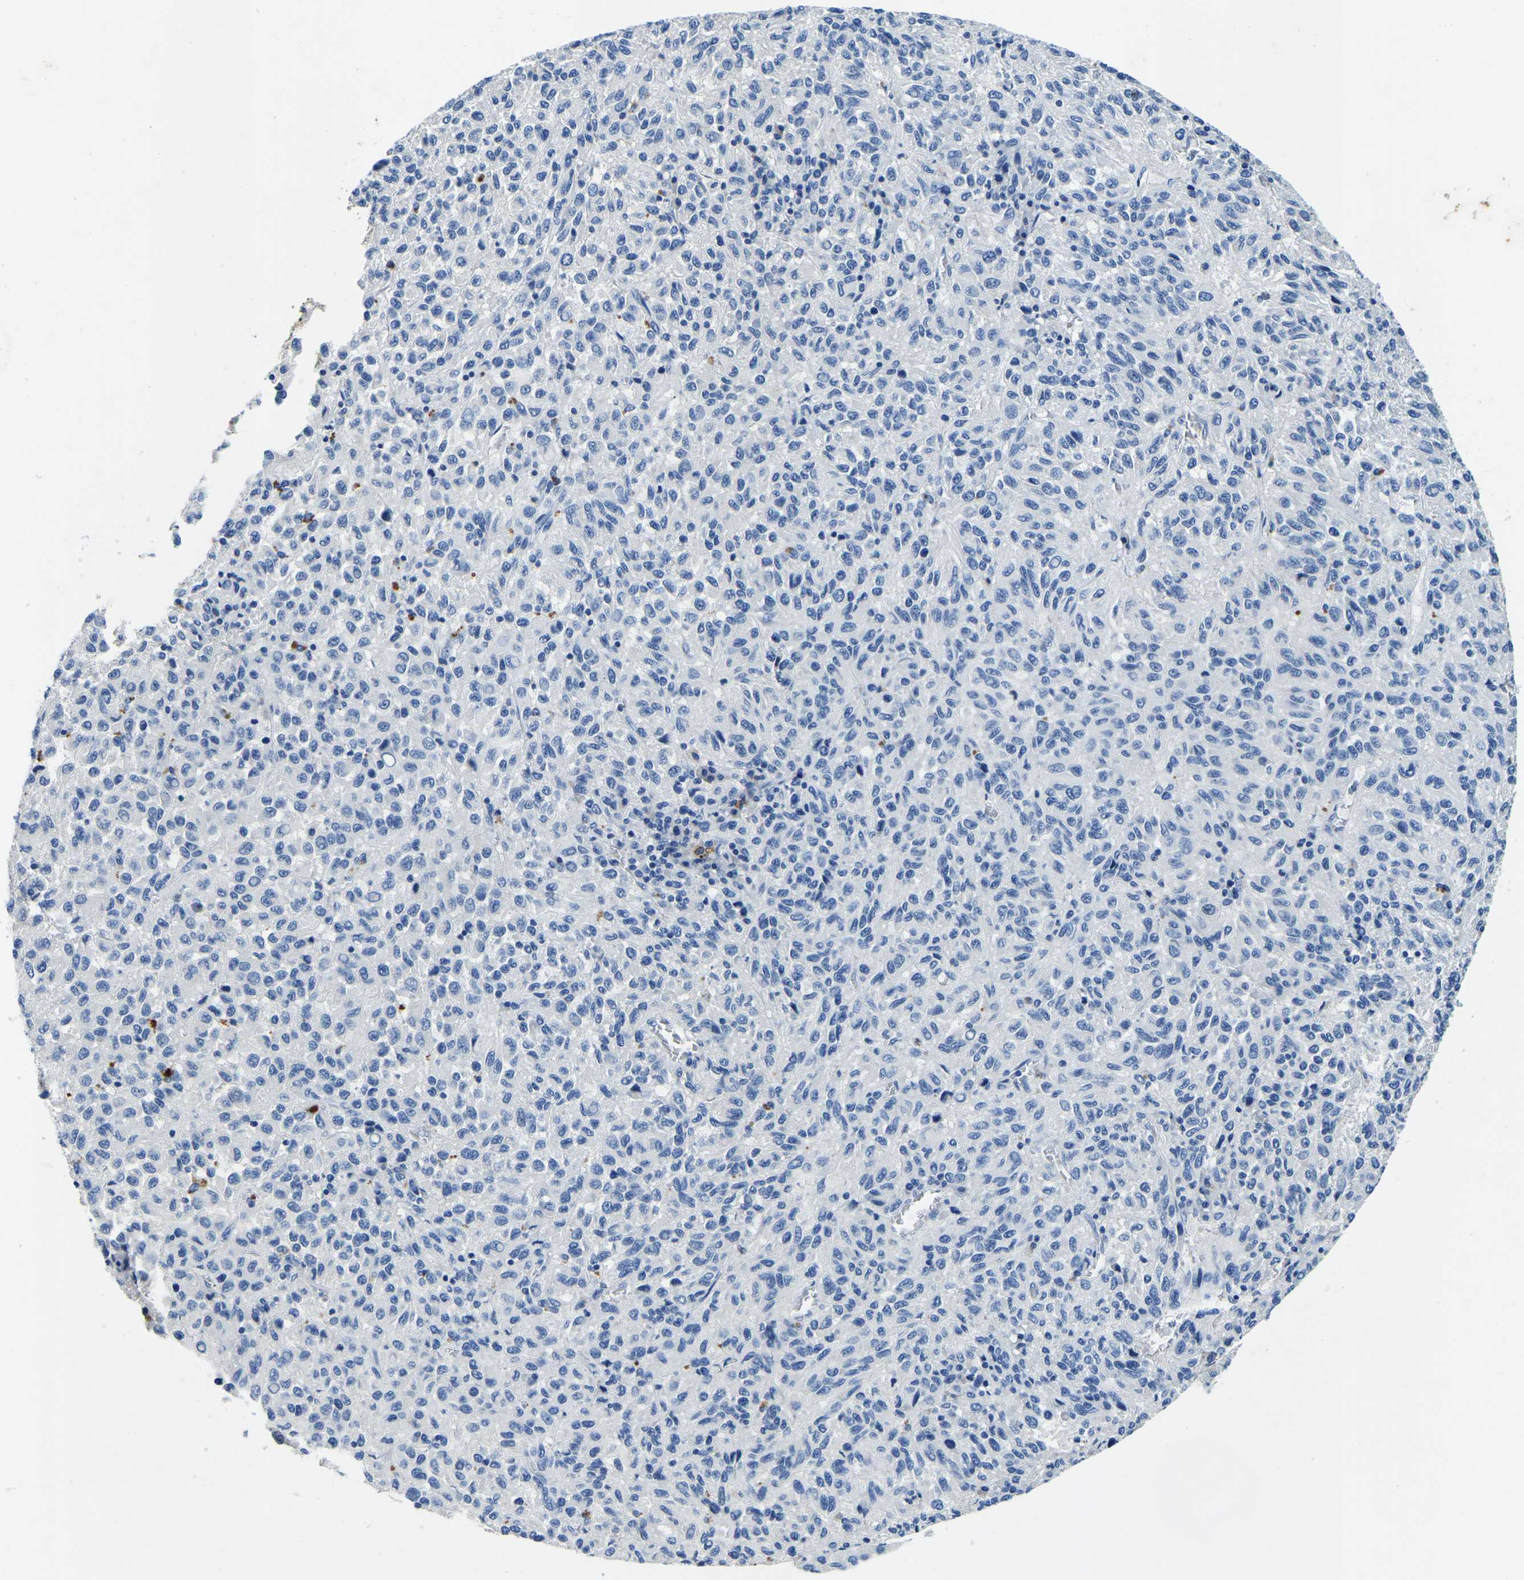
{"staining": {"intensity": "negative", "quantity": "none", "location": "none"}, "tissue": "melanoma", "cell_type": "Tumor cells", "image_type": "cancer", "snomed": [{"axis": "morphology", "description": "Malignant melanoma, Metastatic site"}, {"axis": "topography", "description": "Lung"}], "caption": "A high-resolution histopathology image shows immunohistochemistry (IHC) staining of malignant melanoma (metastatic site), which reveals no significant staining in tumor cells. (DAB immunohistochemistry (IHC), high magnification).", "gene": "UBN2", "patient": {"sex": "male", "age": 64}}